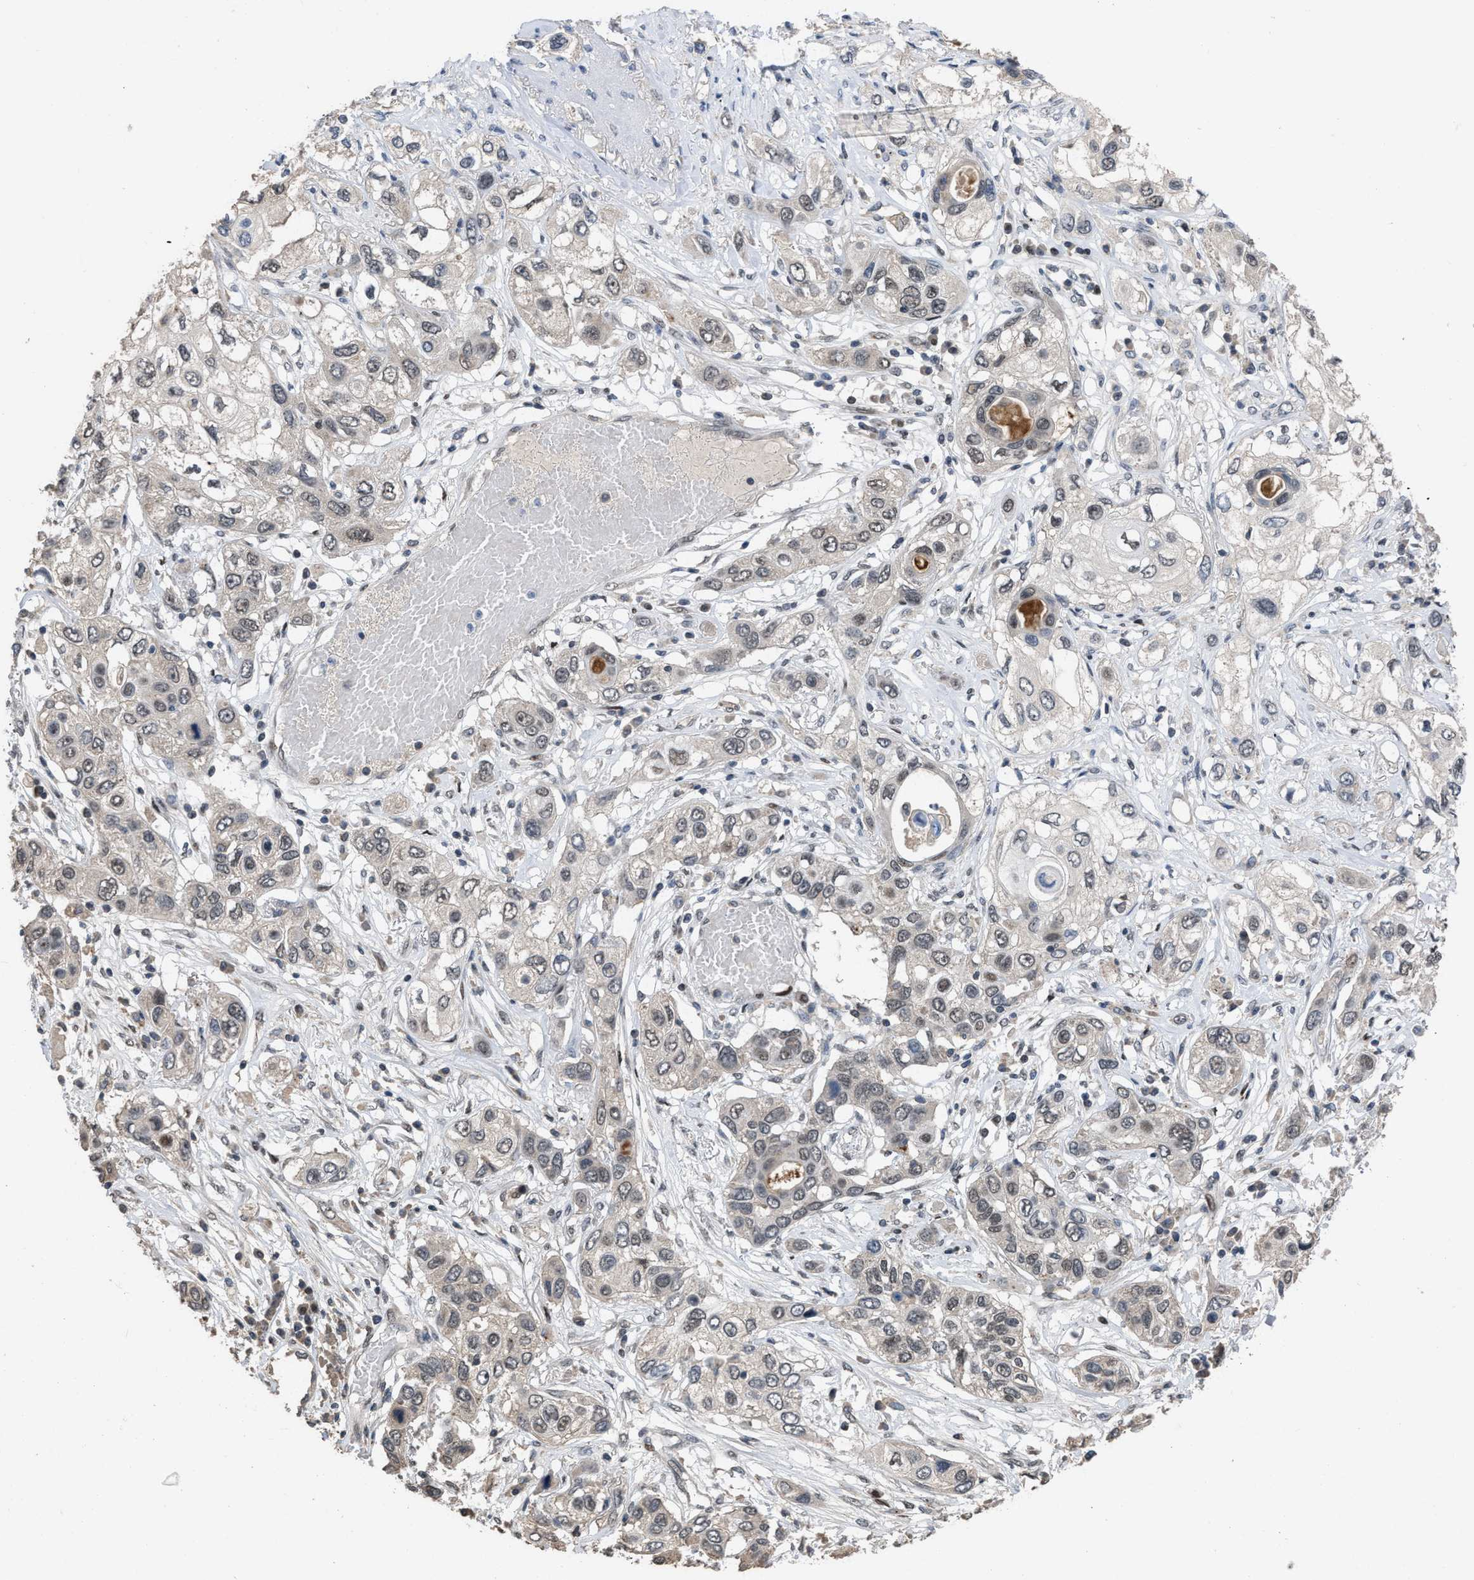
{"staining": {"intensity": "weak", "quantity": "25%-75%", "location": "nuclear"}, "tissue": "lung cancer", "cell_type": "Tumor cells", "image_type": "cancer", "snomed": [{"axis": "morphology", "description": "Squamous cell carcinoma, NOS"}, {"axis": "topography", "description": "Lung"}], "caption": "Tumor cells show low levels of weak nuclear staining in about 25%-75% of cells in human lung squamous cell carcinoma. (brown staining indicates protein expression, while blue staining denotes nuclei).", "gene": "SETDB1", "patient": {"sex": "male", "age": 71}}